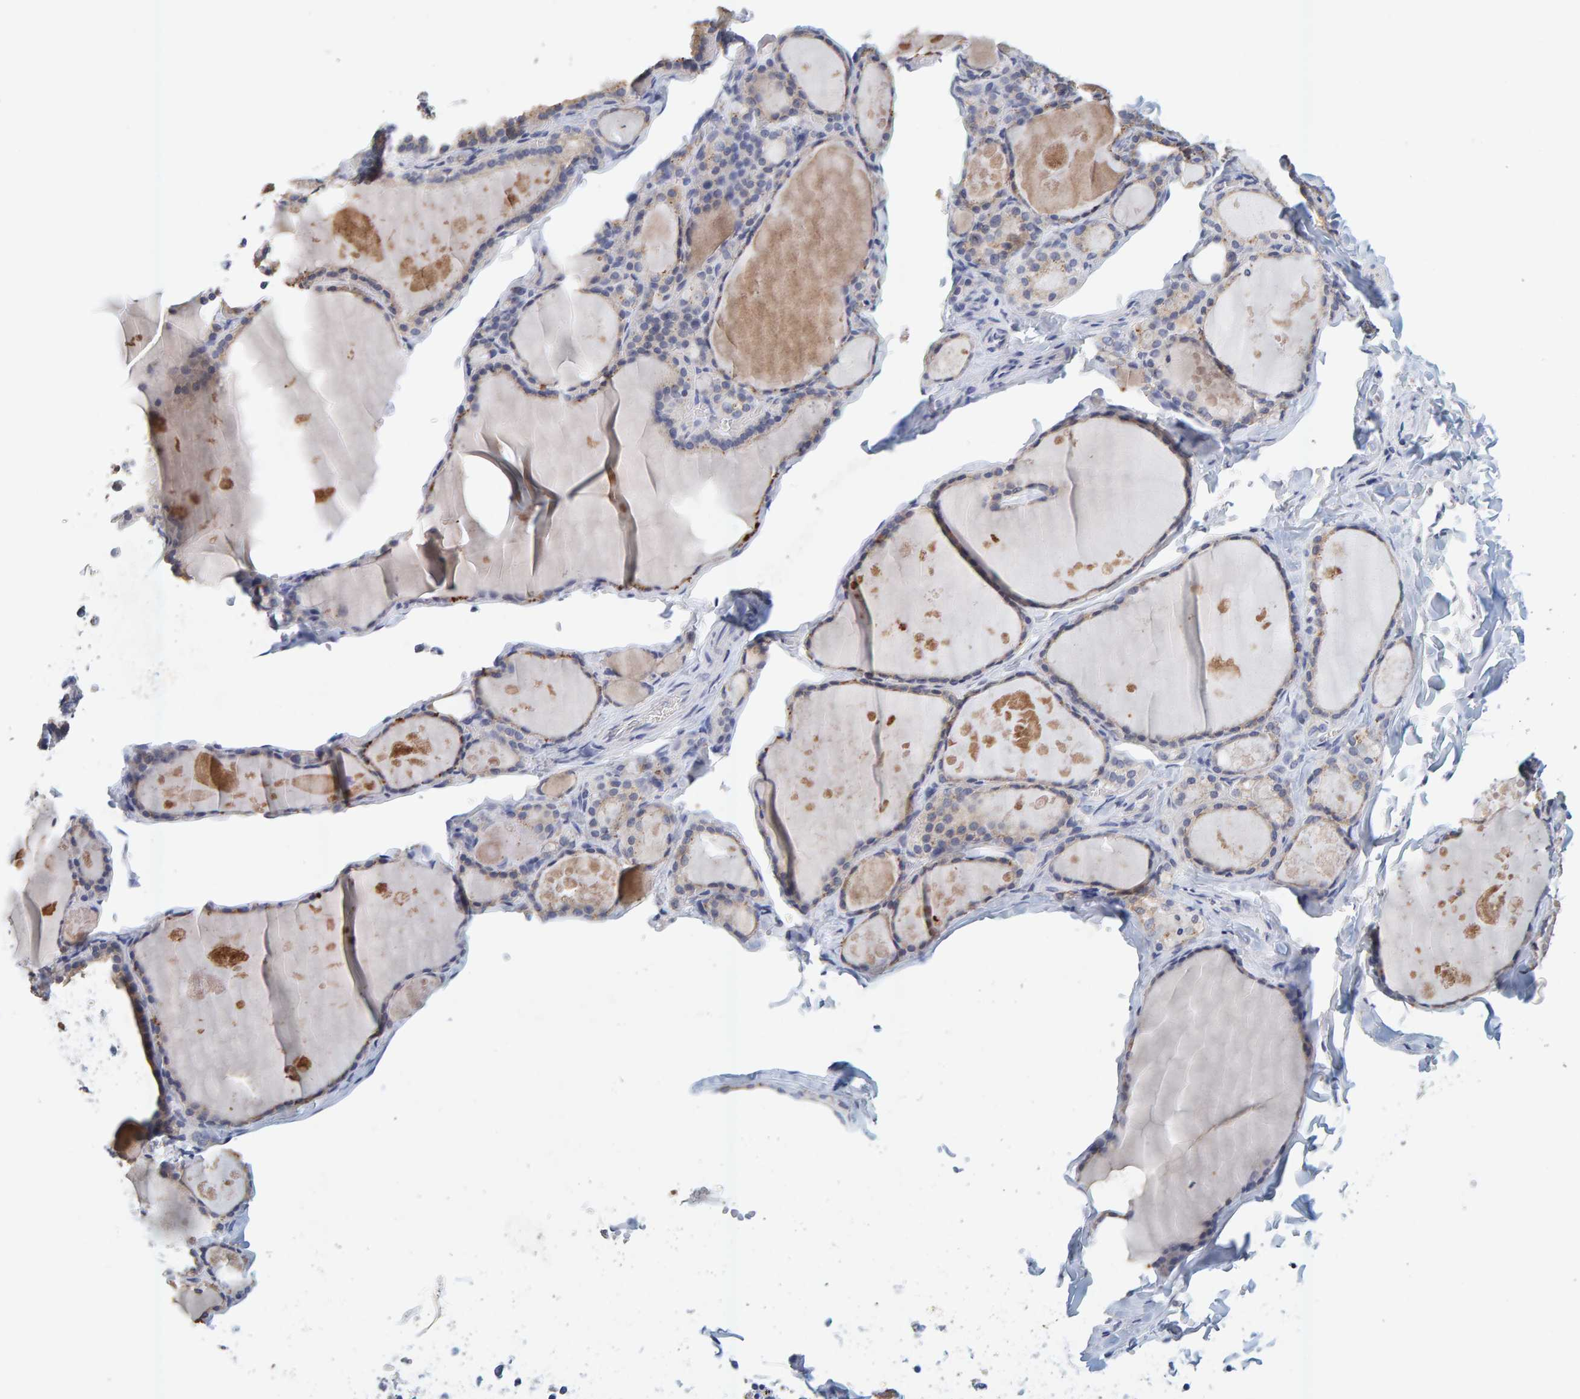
{"staining": {"intensity": "weak", "quantity": "25%-75%", "location": "cytoplasmic/membranous"}, "tissue": "thyroid gland", "cell_type": "Glandular cells", "image_type": "normal", "snomed": [{"axis": "morphology", "description": "Normal tissue, NOS"}, {"axis": "topography", "description": "Thyroid gland"}], "caption": "Glandular cells exhibit low levels of weak cytoplasmic/membranous expression in approximately 25%-75% of cells in normal thyroid gland. (DAB (3,3'-diaminobenzidine) IHC with brightfield microscopy, high magnification).", "gene": "SGPL1", "patient": {"sex": "male", "age": 56}}